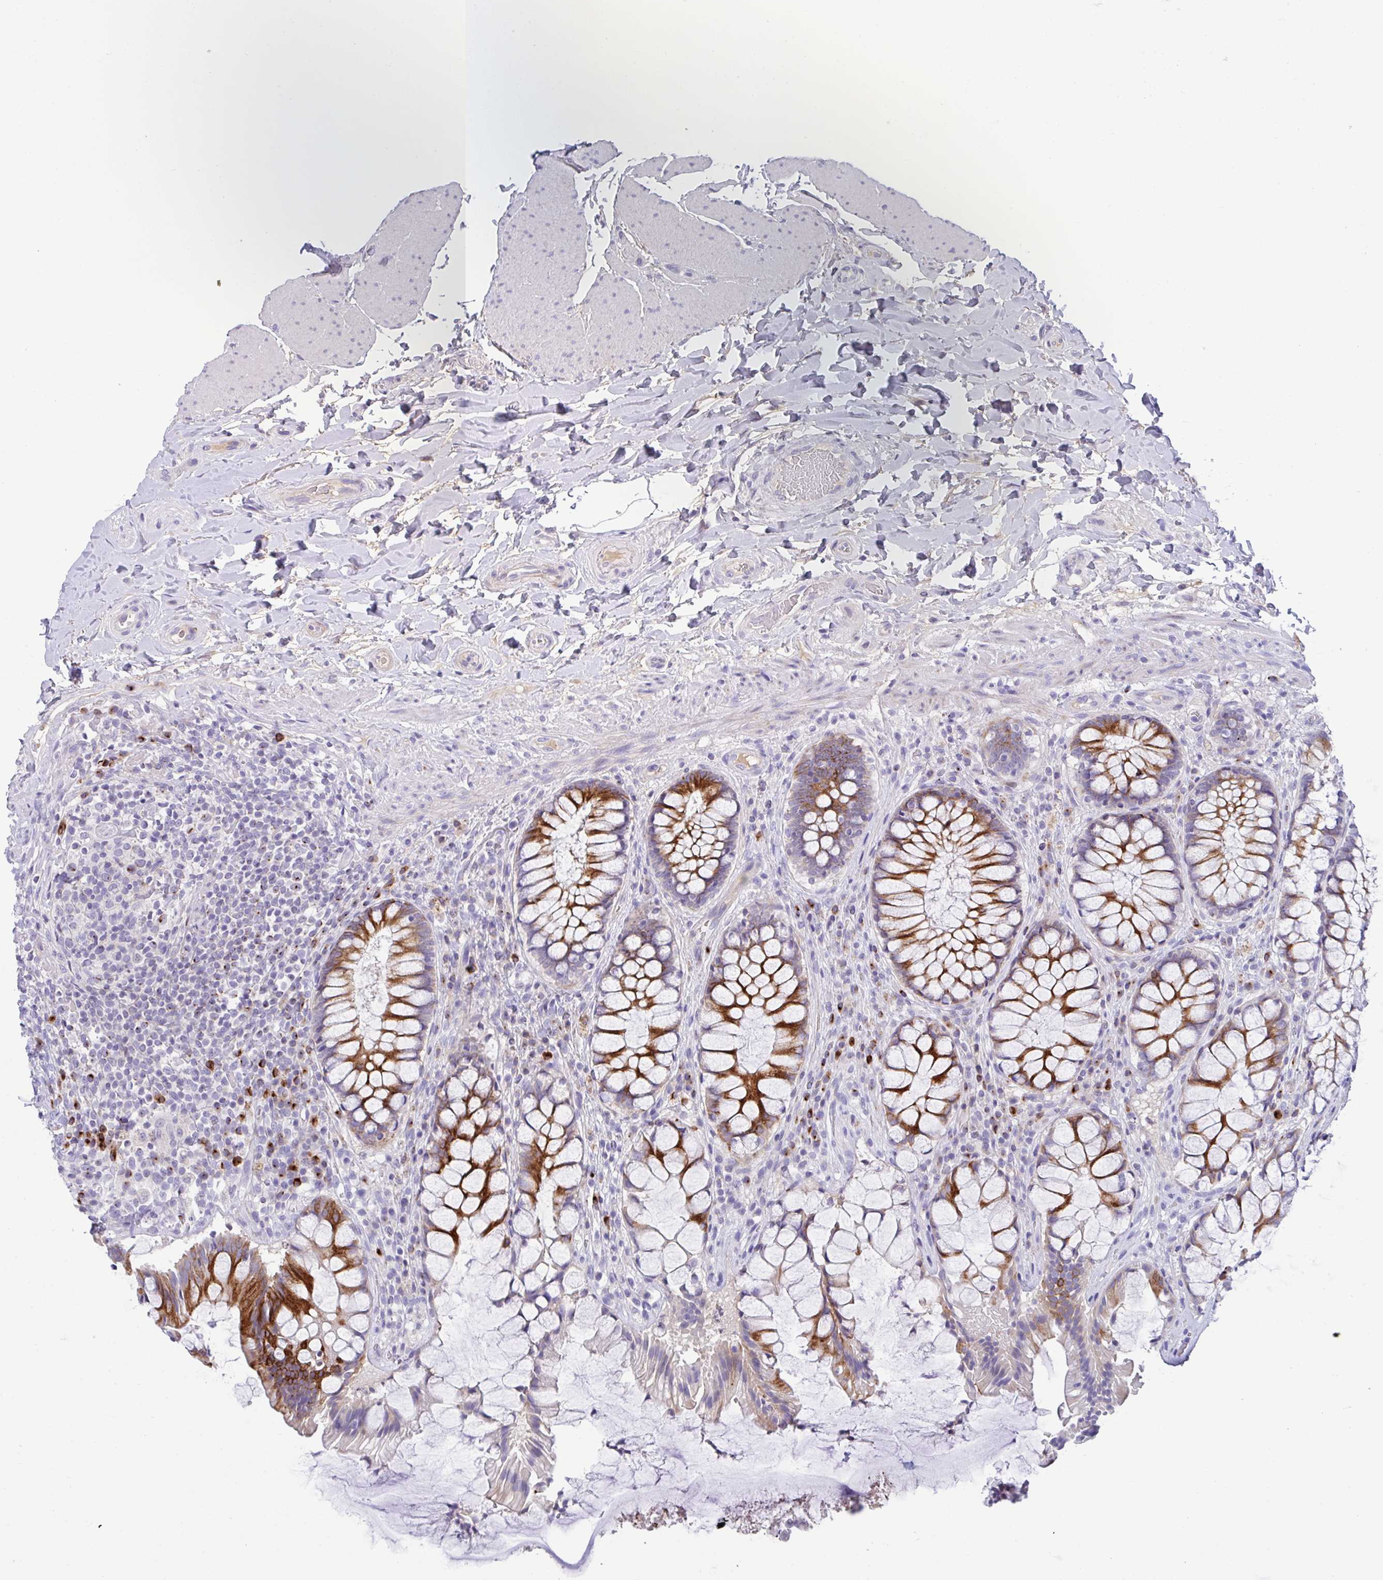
{"staining": {"intensity": "strong", "quantity": ">75%", "location": "cytoplasmic/membranous"}, "tissue": "rectum", "cell_type": "Glandular cells", "image_type": "normal", "snomed": [{"axis": "morphology", "description": "Normal tissue, NOS"}, {"axis": "topography", "description": "Rectum"}], "caption": "Immunohistochemistry (IHC) histopathology image of benign rectum: human rectum stained using IHC reveals high levels of strong protein expression localized specifically in the cytoplasmic/membranous of glandular cells, appearing as a cytoplasmic/membranous brown color.", "gene": "FBXL20", "patient": {"sex": "female", "age": 58}}